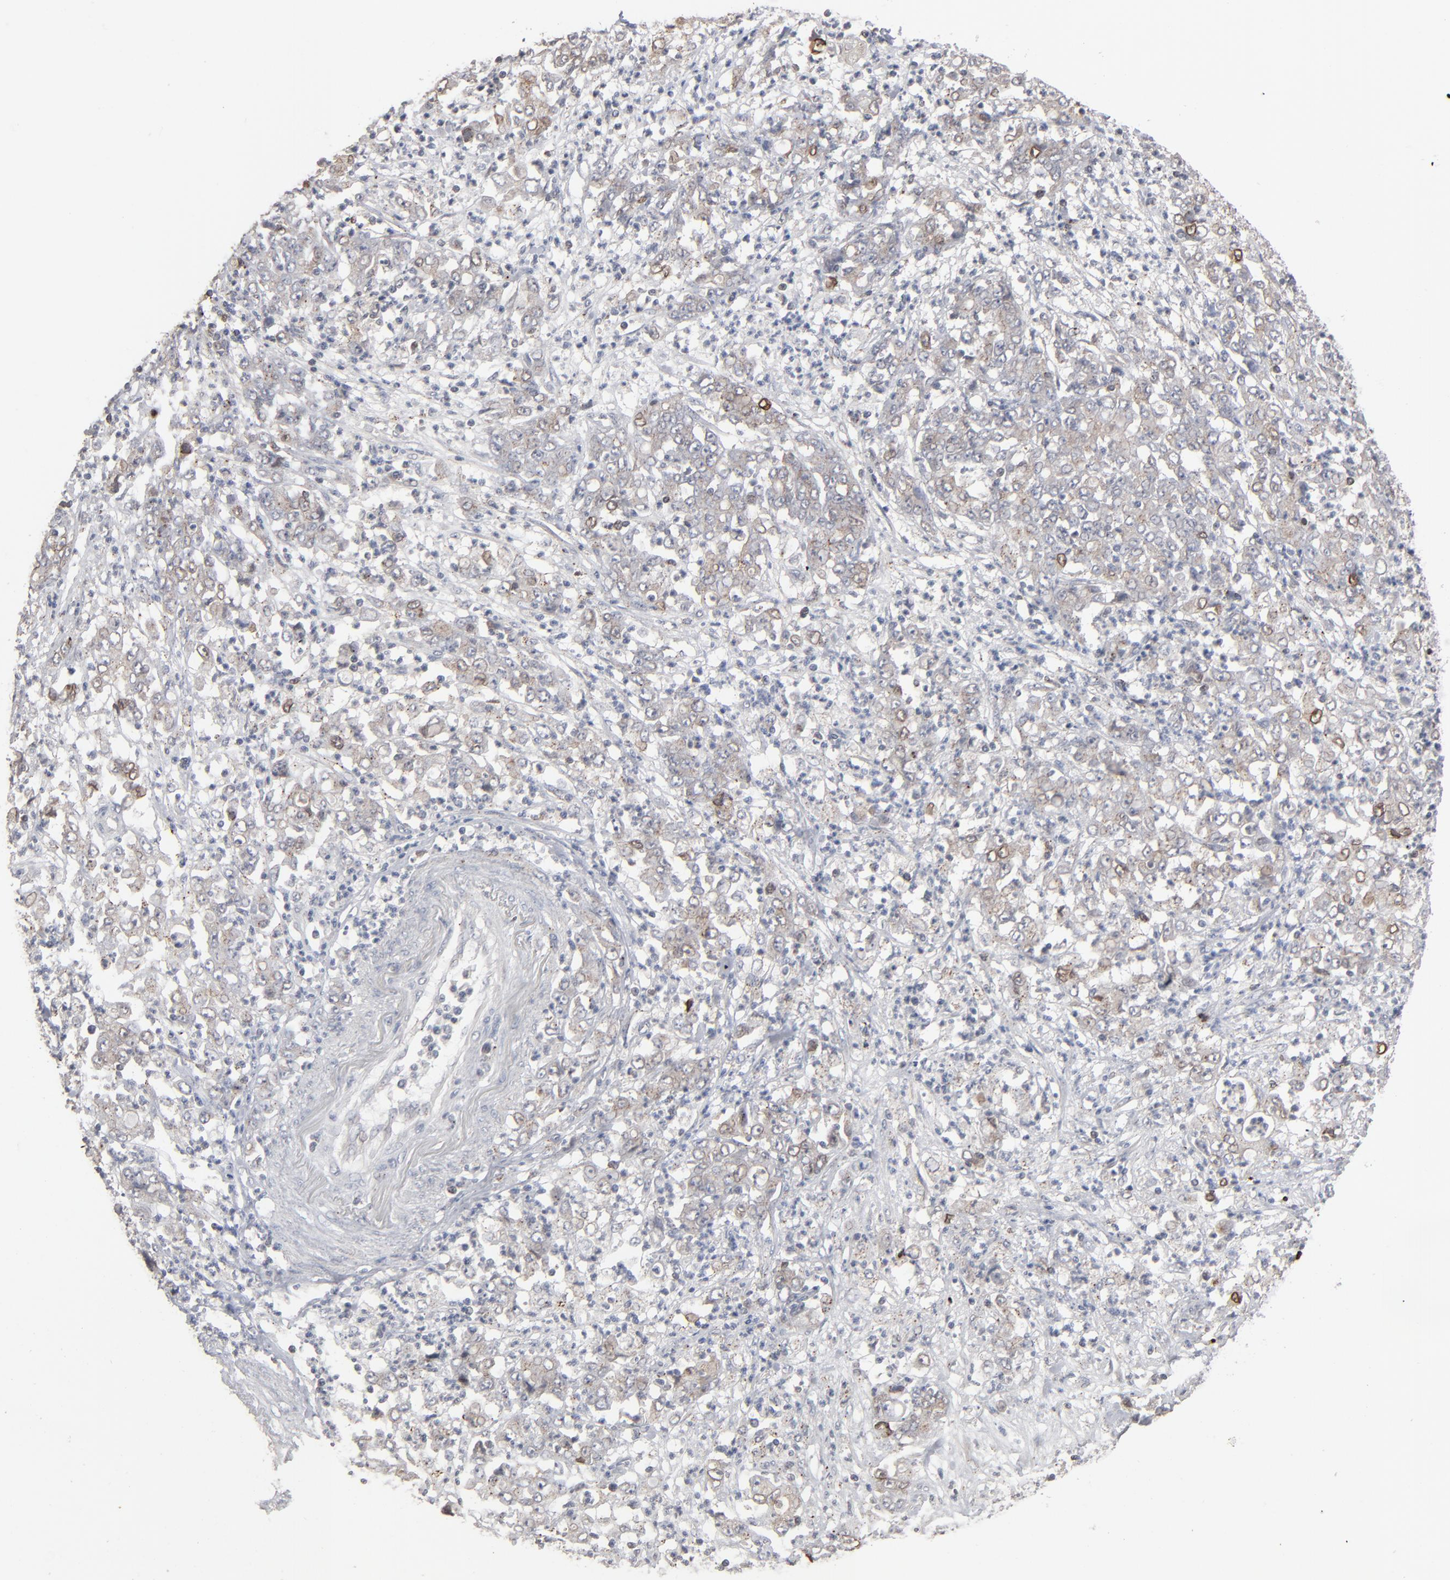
{"staining": {"intensity": "weak", "quantity": "25%-75%", "location": "cytoplasmic/membranous"}, "tissue": "stomach cancer", "cell_type": "Tumor cells", "image_type": "cancer", "snomed": [{"axis": "morphology", "description": "Adenocarcinoma, NOS"}, {"axis": "topography", "description": "Stomach, lower"}], "caption": "Protein analysis of stomach cancer (adenocarcinoma) tissue displays weak cytoplasmic/membranous positivity in about 25%-75% of tumor cells. The staining was performed using DAB (3,3'-diaminobenzidine), with brown indicating positive protein expression. Nuclei are stained blue with hematoxylin.", "gene": "STAT4", "patient": {"sex": "female", "age": 71}}